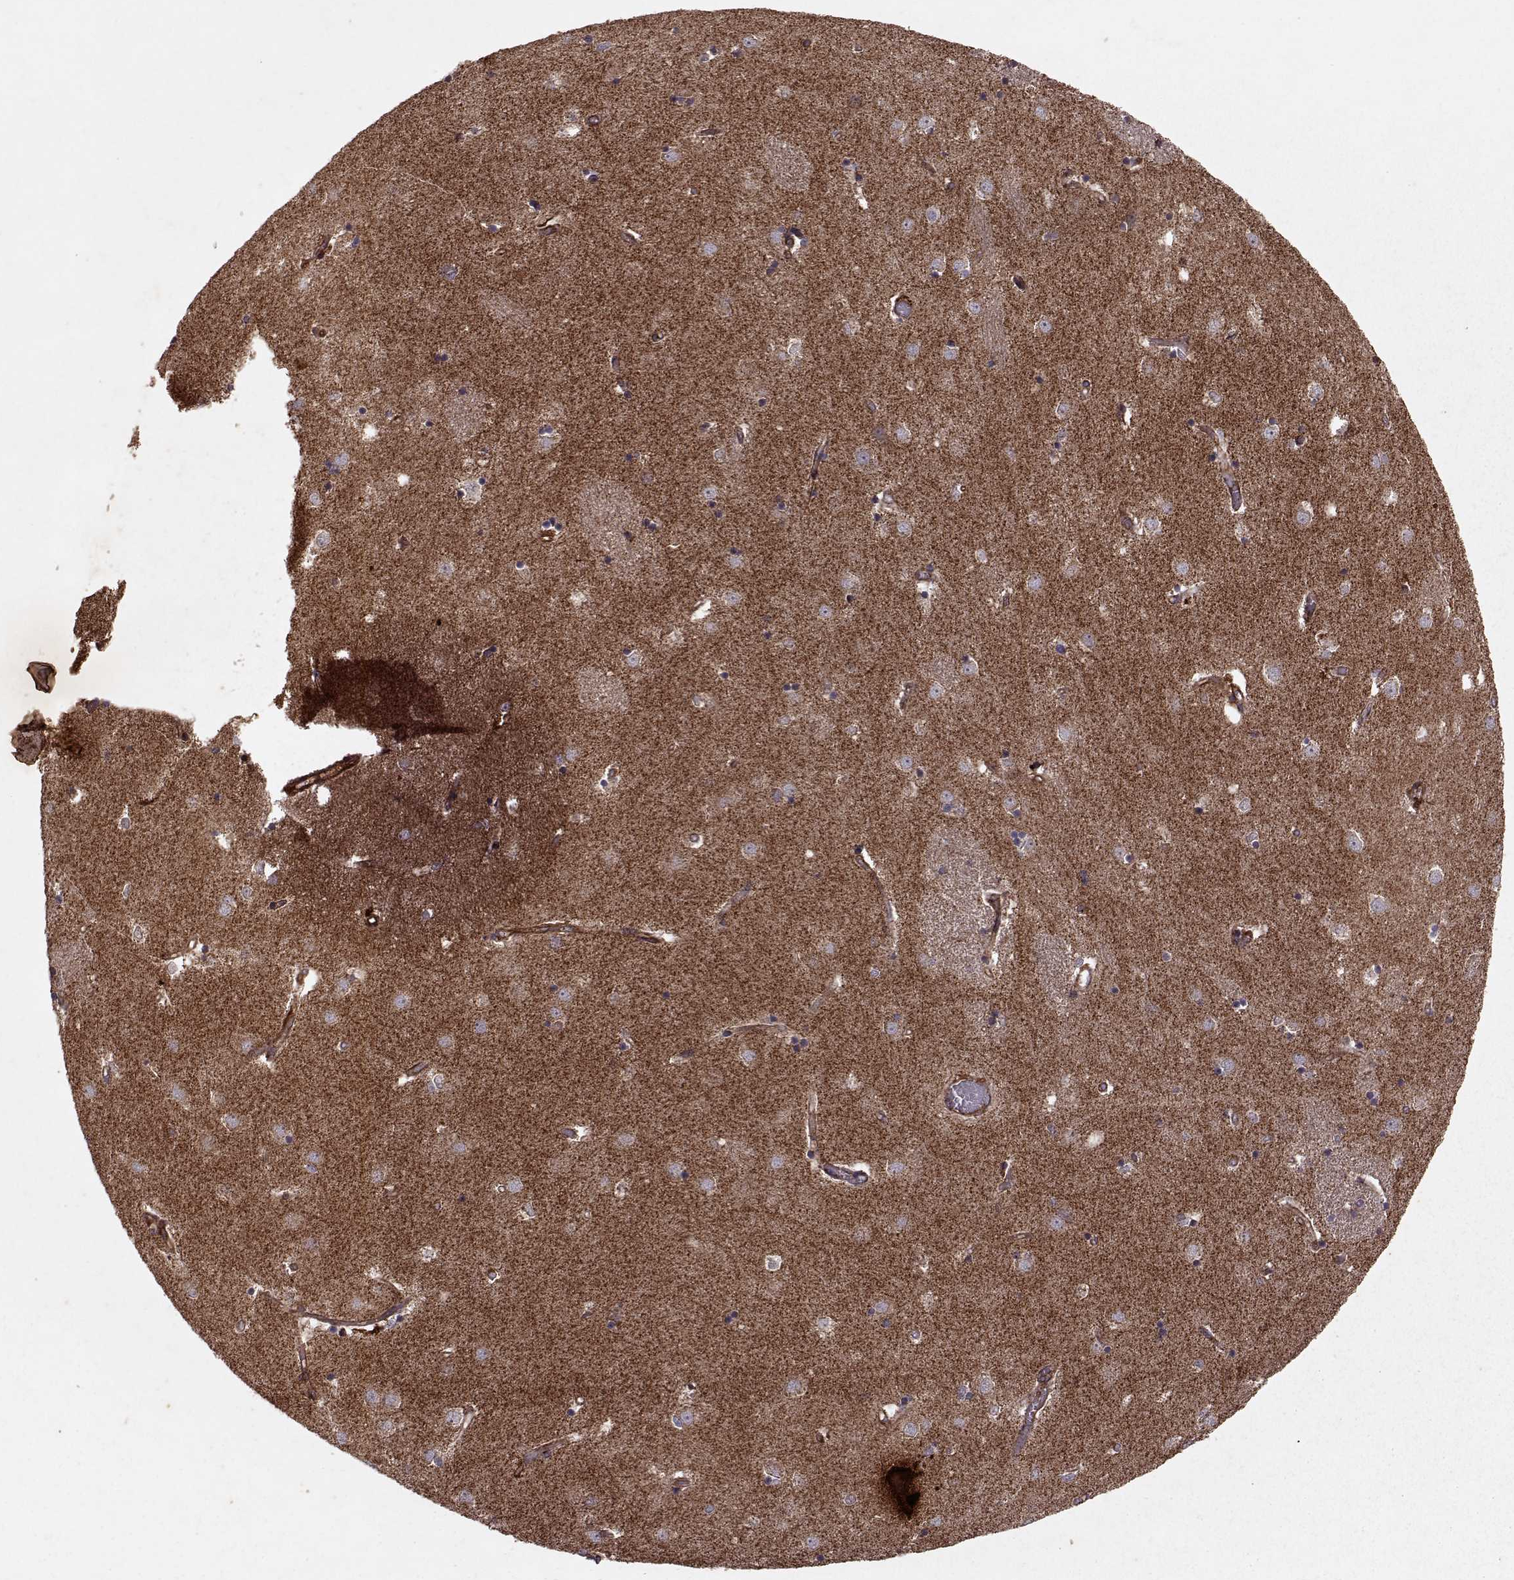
{"staining": {"intensity": "weak", "quantity": "25%-75%", "location": "cytoplasmic/membranous"}, "tissue": "caudate", "cell_type": "Glial cells", "image_type": "normal", "snomed": [{"axis": "morphology", "description": "Normal tissue, NOS"}, {"axis": "topography", "description": "Lateral ventricle wall"}], "caption": "A histopathology image of caudate stained for a protein demonstrates weak cytoplasmic/membranous brown staining in glial cells.", "gene": "ENSG00000285130", "patient": {"sex": "male", "age": 54}}